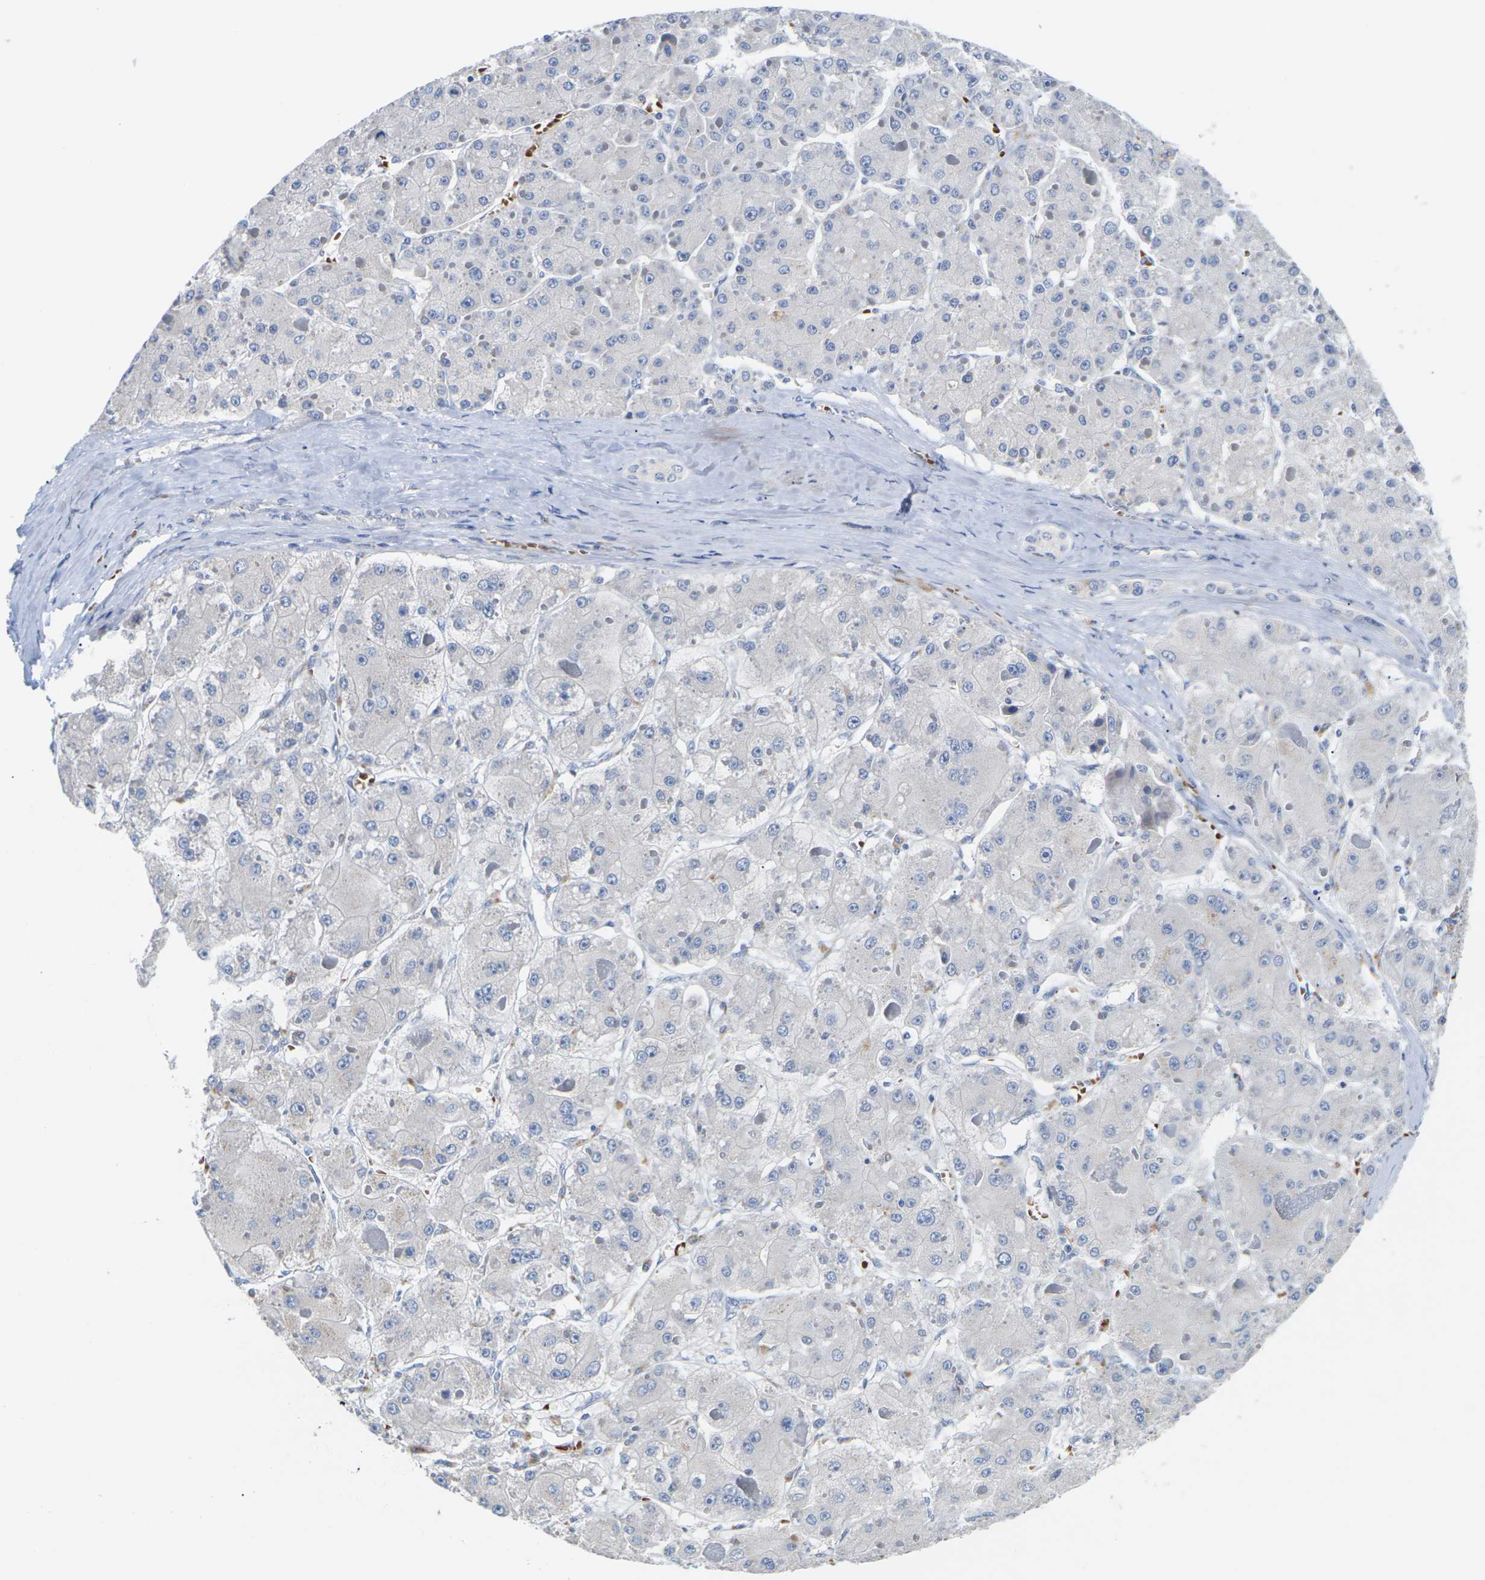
{"staining": {"intensity": "negative", "quantity": "none", "location": "none"}, "tissue": "liver cancer", "cell_type": "Tumor cells", "image_type": "cancer", "snomed": [{"axis": "morphology", "description": "Carcinoma, Hepatocellular, NOS"}, {"axis": "topography", "description": "Liver"}], "caption": "Immunohistochemistry (IHC) photomicrograph of neoplastic tissue: human liver cancer stained with DAB shows no significant protein staining in tumor cells. (Immunohistochemistry (IHC), brightfield microscopy, high magnification).", "gene": "TMCO4", "patient": {"sex": "female", "age": 73}}